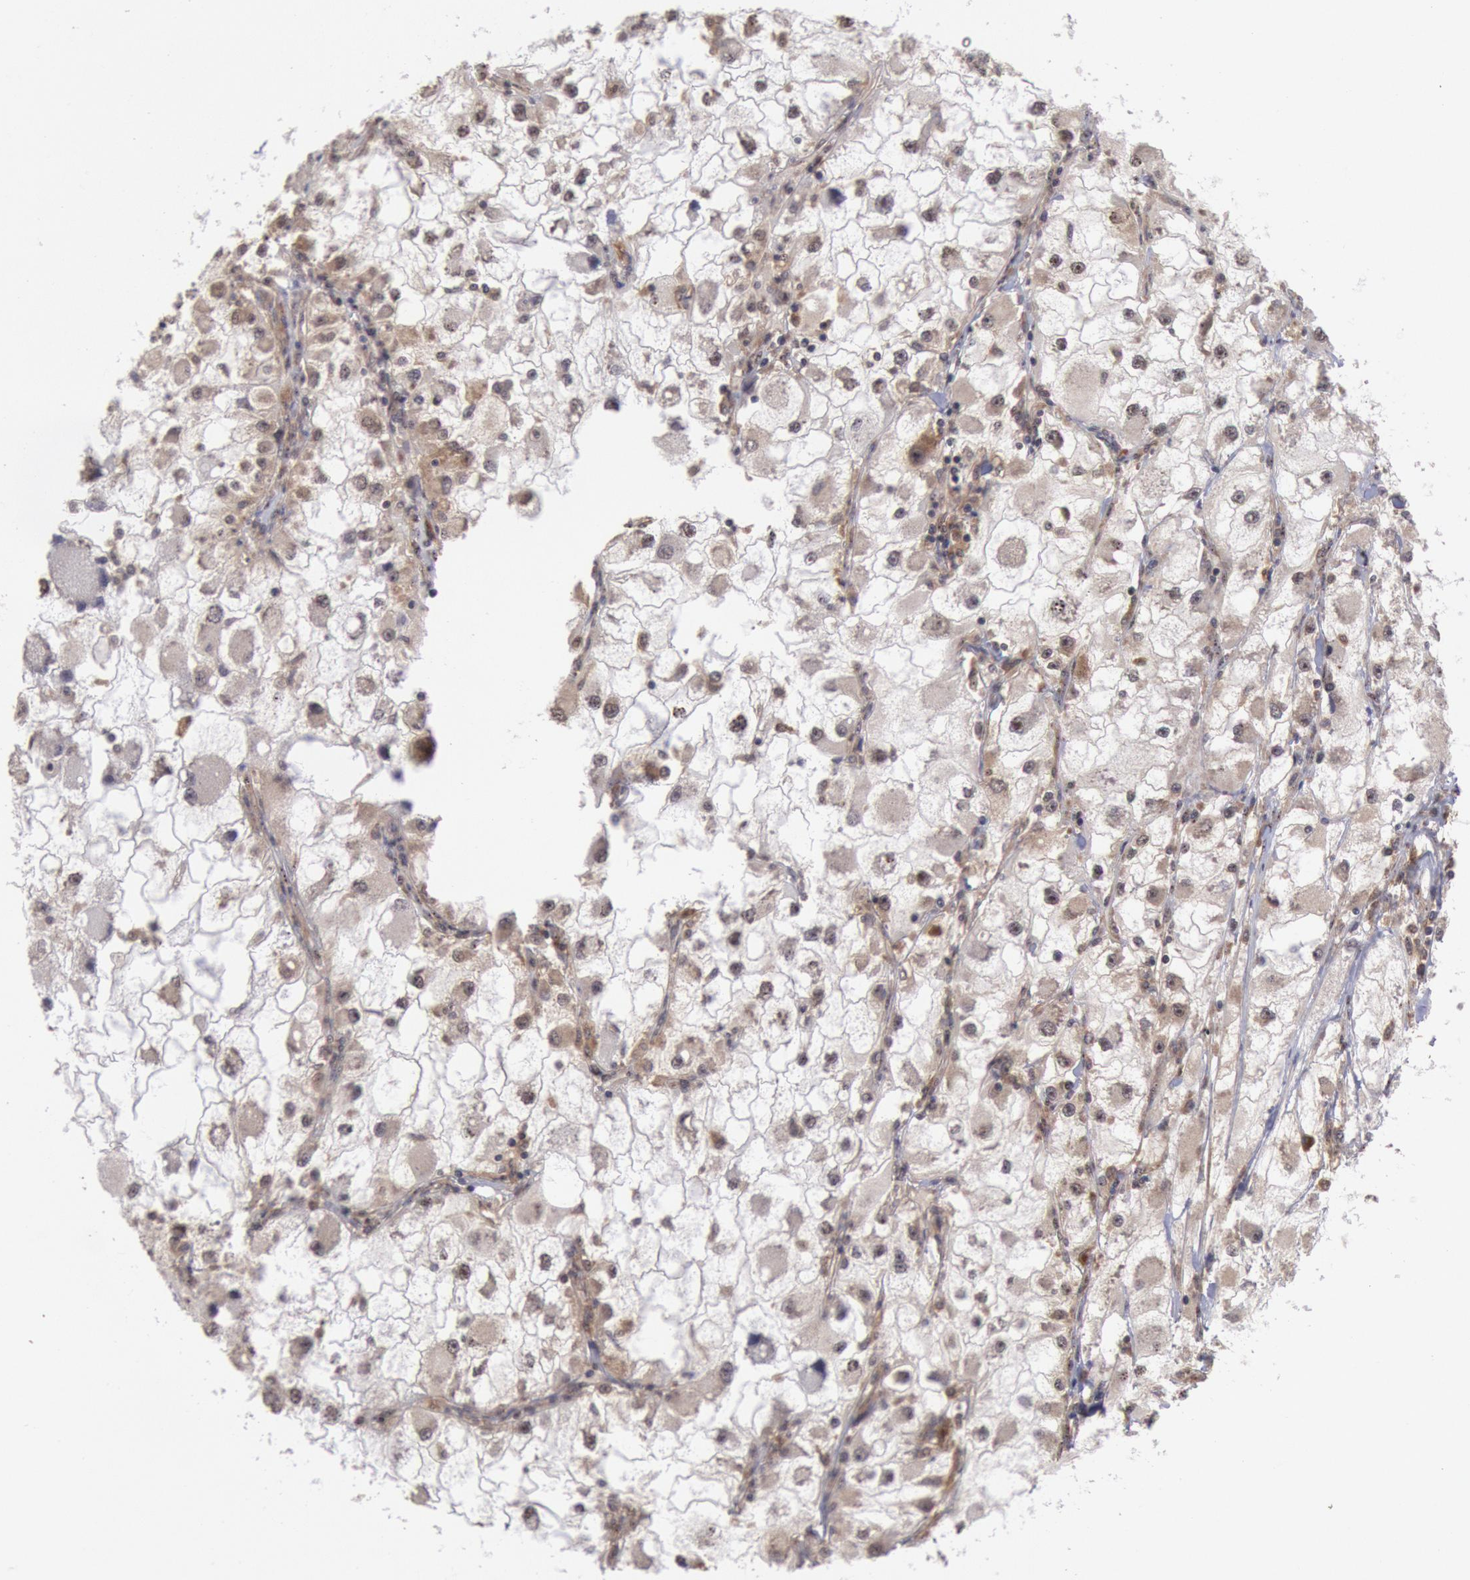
{"staining": {"intensity": "moderate", "quantity": ">75%", "location": "cytoplasmic/membranous,nuclear"}, "tissue": "renal cancer", "cell_type": "Tumor cells", "image_type": "cancer", "snomed": [{"axis": "morphology", "description": "Adenocarcinoma, NOS"}, {"axis": "topography", "description": "Kidney"}], "caption": "Renal adenocarcinoma was stained to show a protein in brown. There is medium levels of moderate cytoplasmic/membranous and nuclear expression in approximately >75% of tumor cells. (Brightfield microscopy of DAB IHC at high magnification).", "gene": "STX17", "patient": {"sex": "female", "age": 73}}